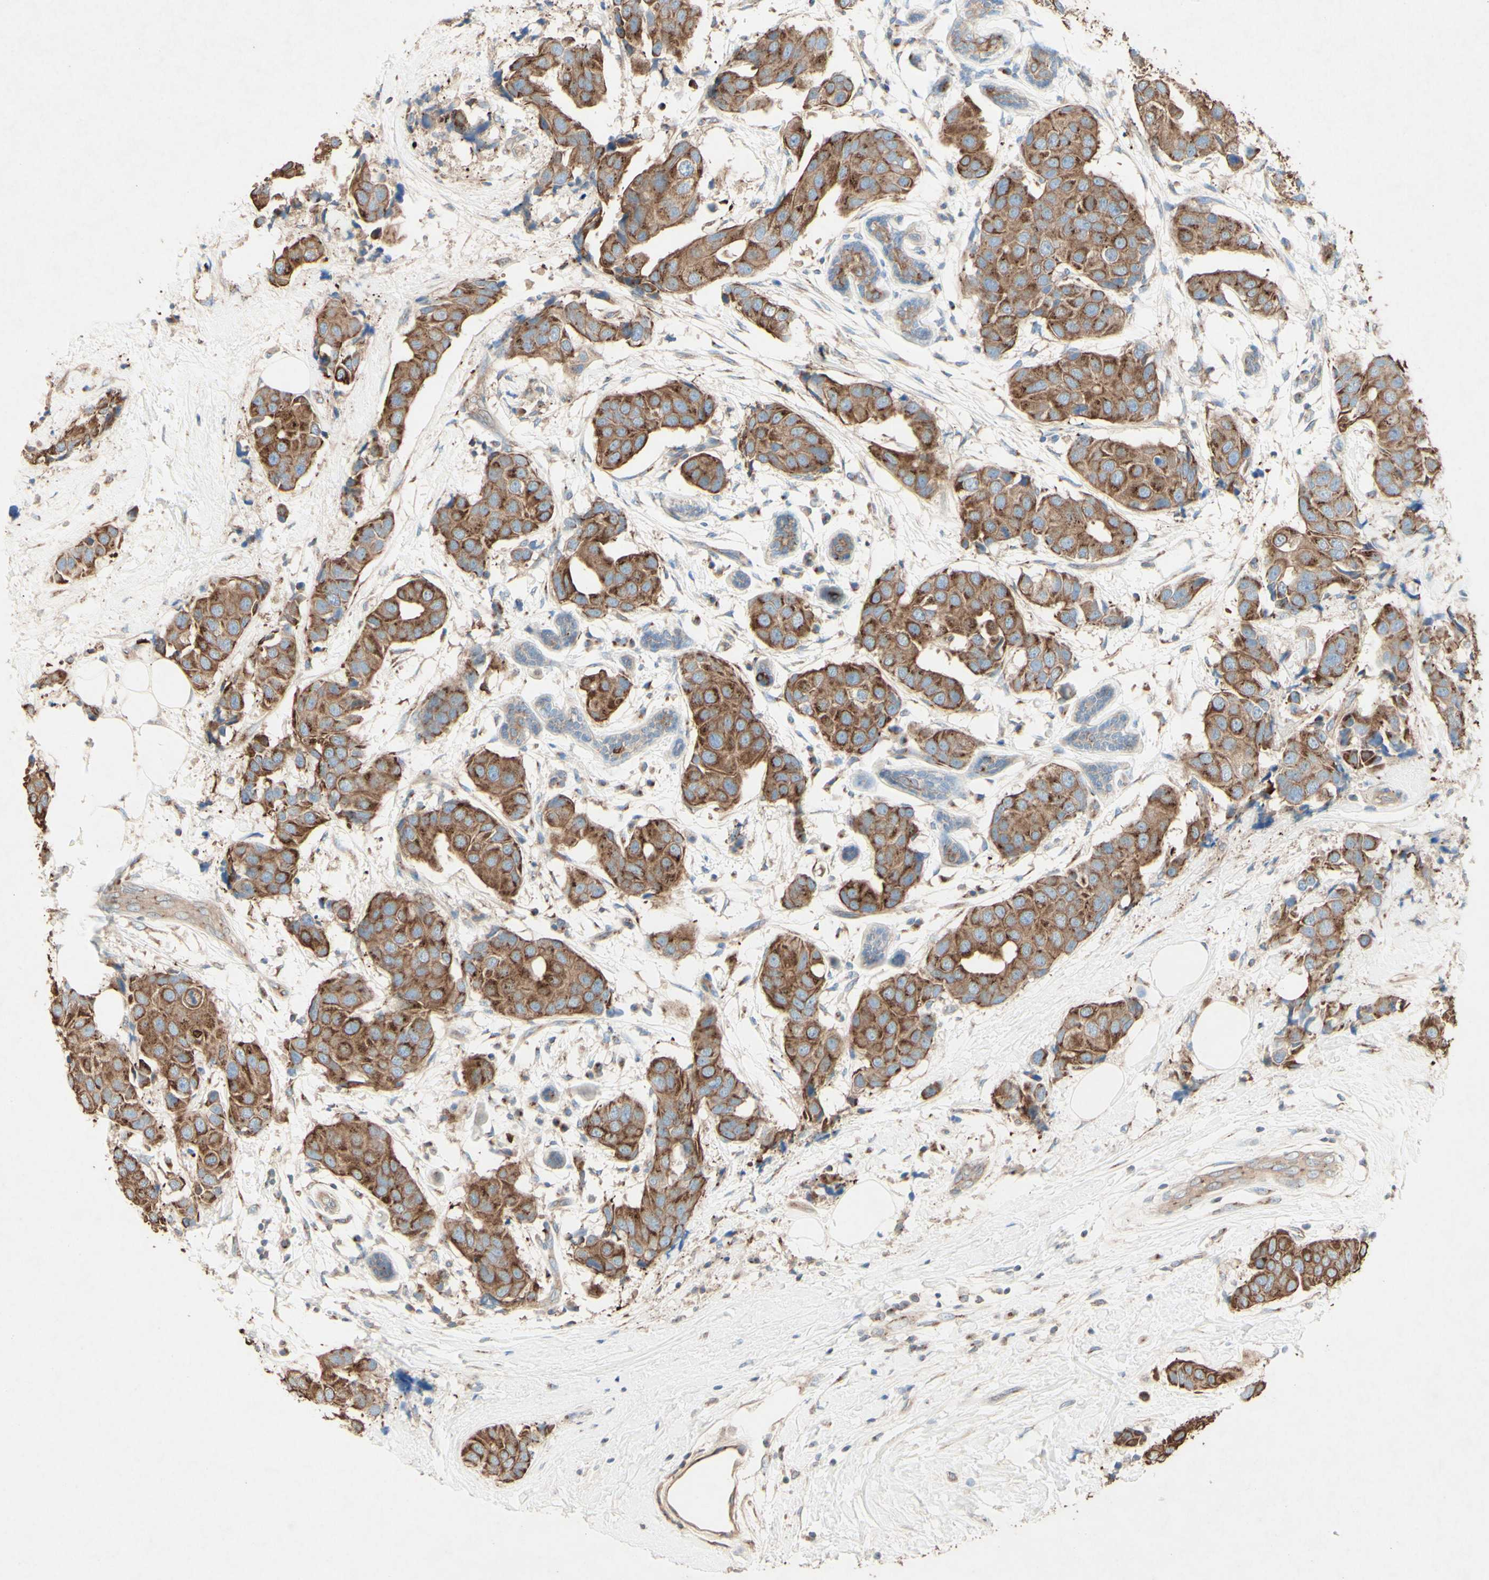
{"staining": {"intensity": "moderate", "quantity": ">75%", "location": "cytoplasmic/membranous"}, "tissue": "breast cancer", "cell_type": "Tumor cells", "image_type": "cancer", "snomed": [{"axis": "morphology", "description": "Normal tissue, NOS"}, {"axis": "morphology", "description": "Duct carcinoma"}, {"axis": "topography", "description": "Breast"}], "caption": "About >75% of tumor cells in breast intraductal carcinoma demonstrate moderate cytoplasmic/membranous protein staining as visualized by brown immunohistochemical staining.", "gene": "MTM1", "patient": {"sex": "female", "age": 39}}